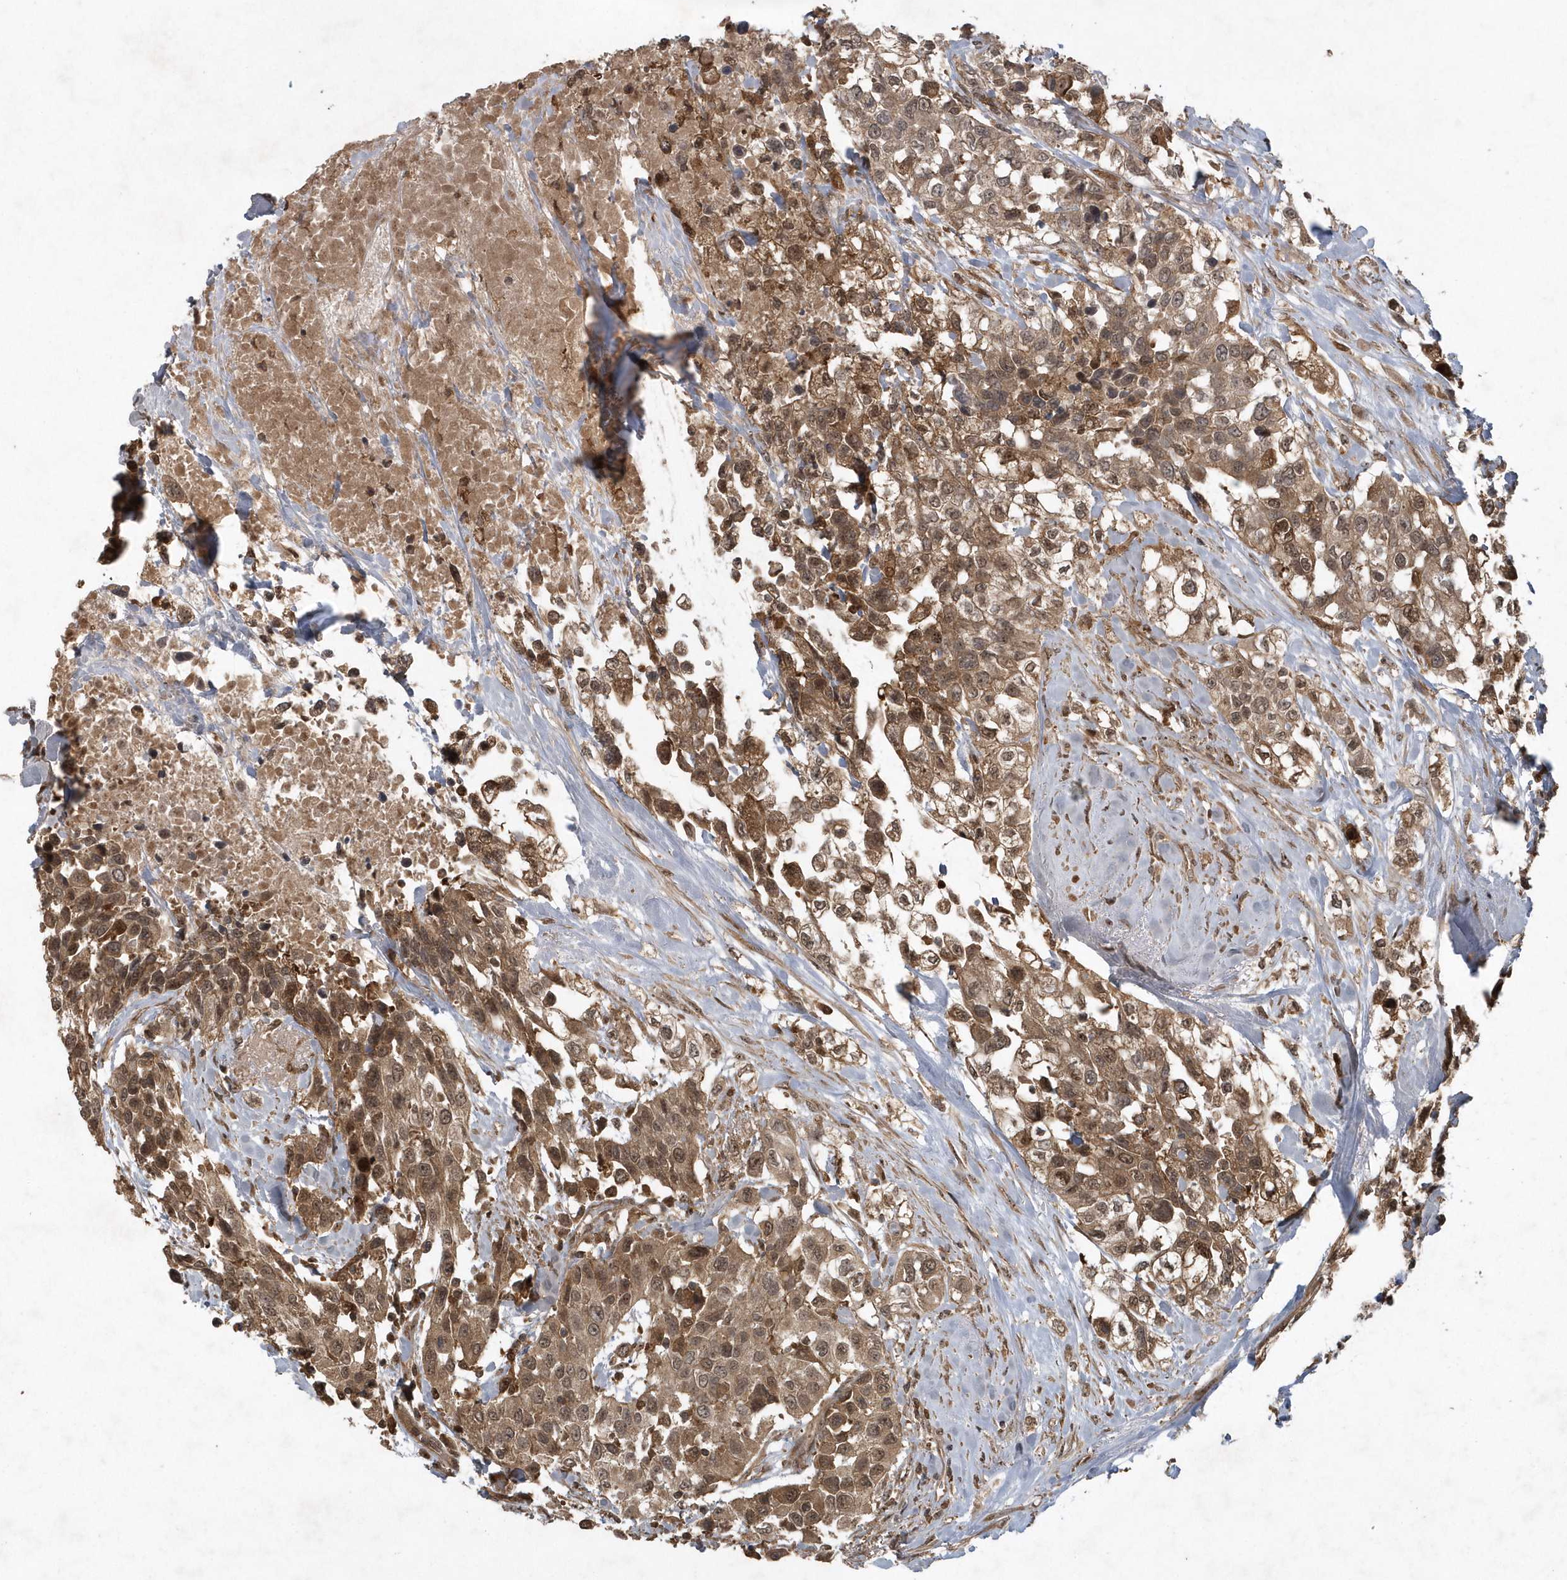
{"staining": {"intensity": "moderate", "quantity": ">75%", "location": "cytoplasmic/membranous,nuclear"}, "tissue": "urothelial cancer", "cell_type": "Tumor cells", "image_type": "cancer", "snomed": [{"axis": "morphology", "description": "Urothelial carcinoma, High grade"}, {"axis": "topography", "description": "Urinary bladder"}], "caption": "High-grade urothelial carcinoma tissue exhibits moderate cytoplasmic/membranous and nuclear positivity in about >75% of tumor cells, visualized by immunohistochemistry. Using DAB (3,3'-diaminobenzidine) (brown) and hematoxylin (blue) stains, captured at high magnification using brightfield microscopy.", "gene": "LACC1", "patient": {"sex": "female", "age": 80}}